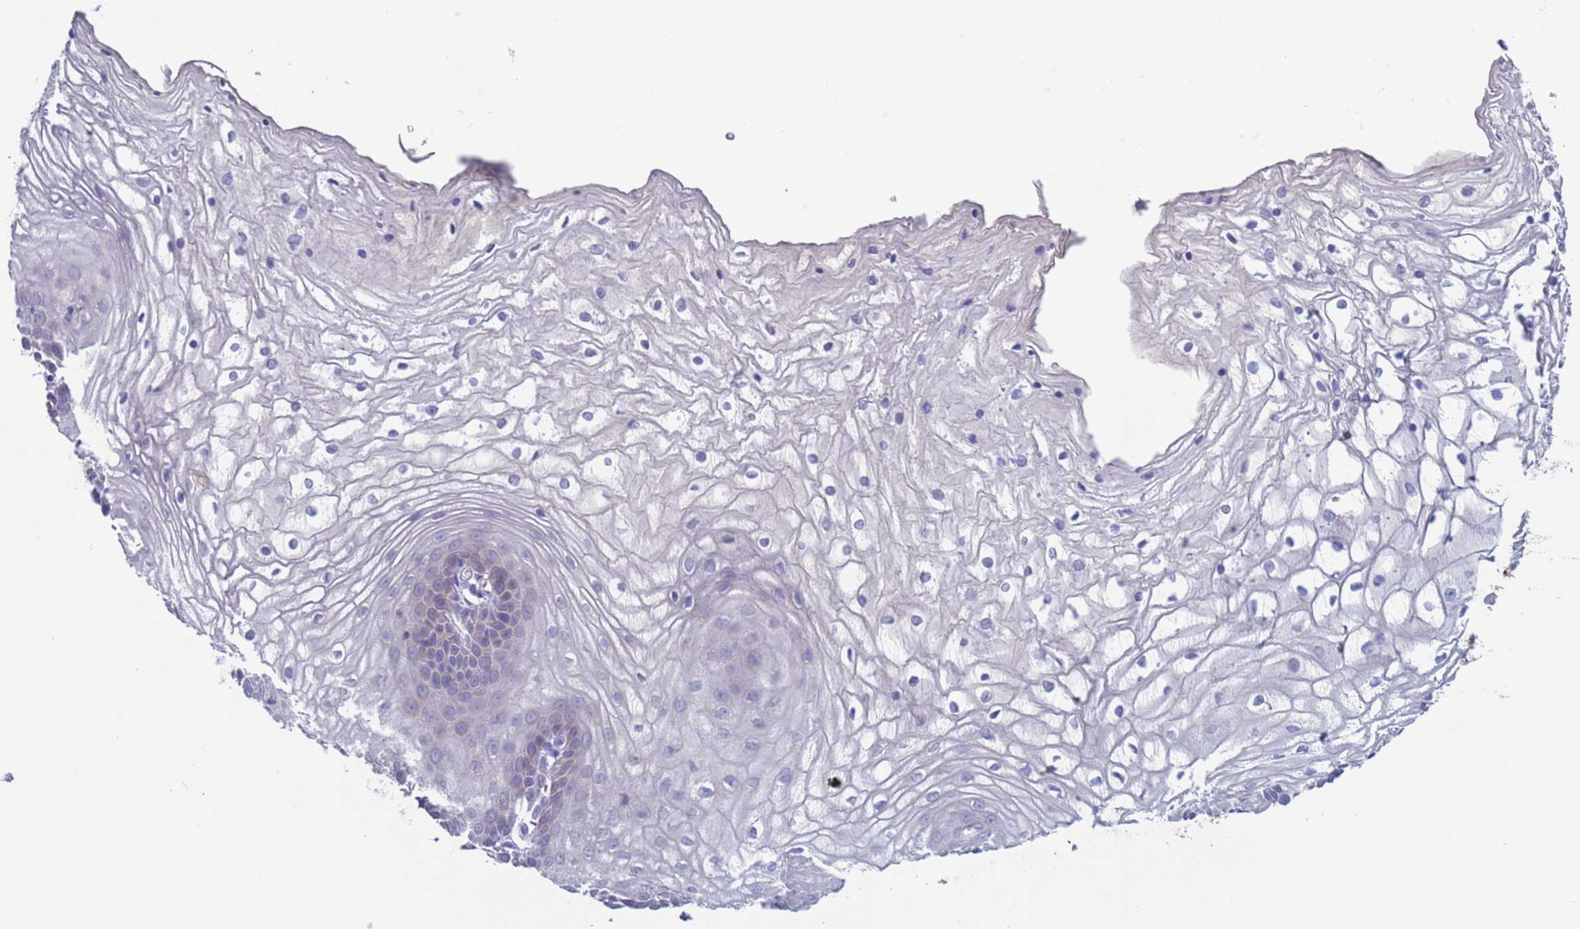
{"staining": {"intensity": "negative", "quantity": "none", "location": "none"}, "tissue": "vagina", "cell_type": "Squamous epithelial cells", "image_type": "normal", "snomed": [{"axis": "morphology", "description": "Normal tissue, NOS"}, {"axis": "topography", "description": "Vagina"}, {"axis": "topography", "description": "Cervix"}], "caption": "A histopathology image of vagina stained for a protein shows no brown staining in squamous epithelial cells. The staining was performed using DAB (3,3'-diaminobenzidine) to visualize the protein expression in brown, while the nuclei were stained in blue with hematoxylin (Magnification: 20x).", "gene": "PET117", "patient": {"sex": "female", "age": 40}}